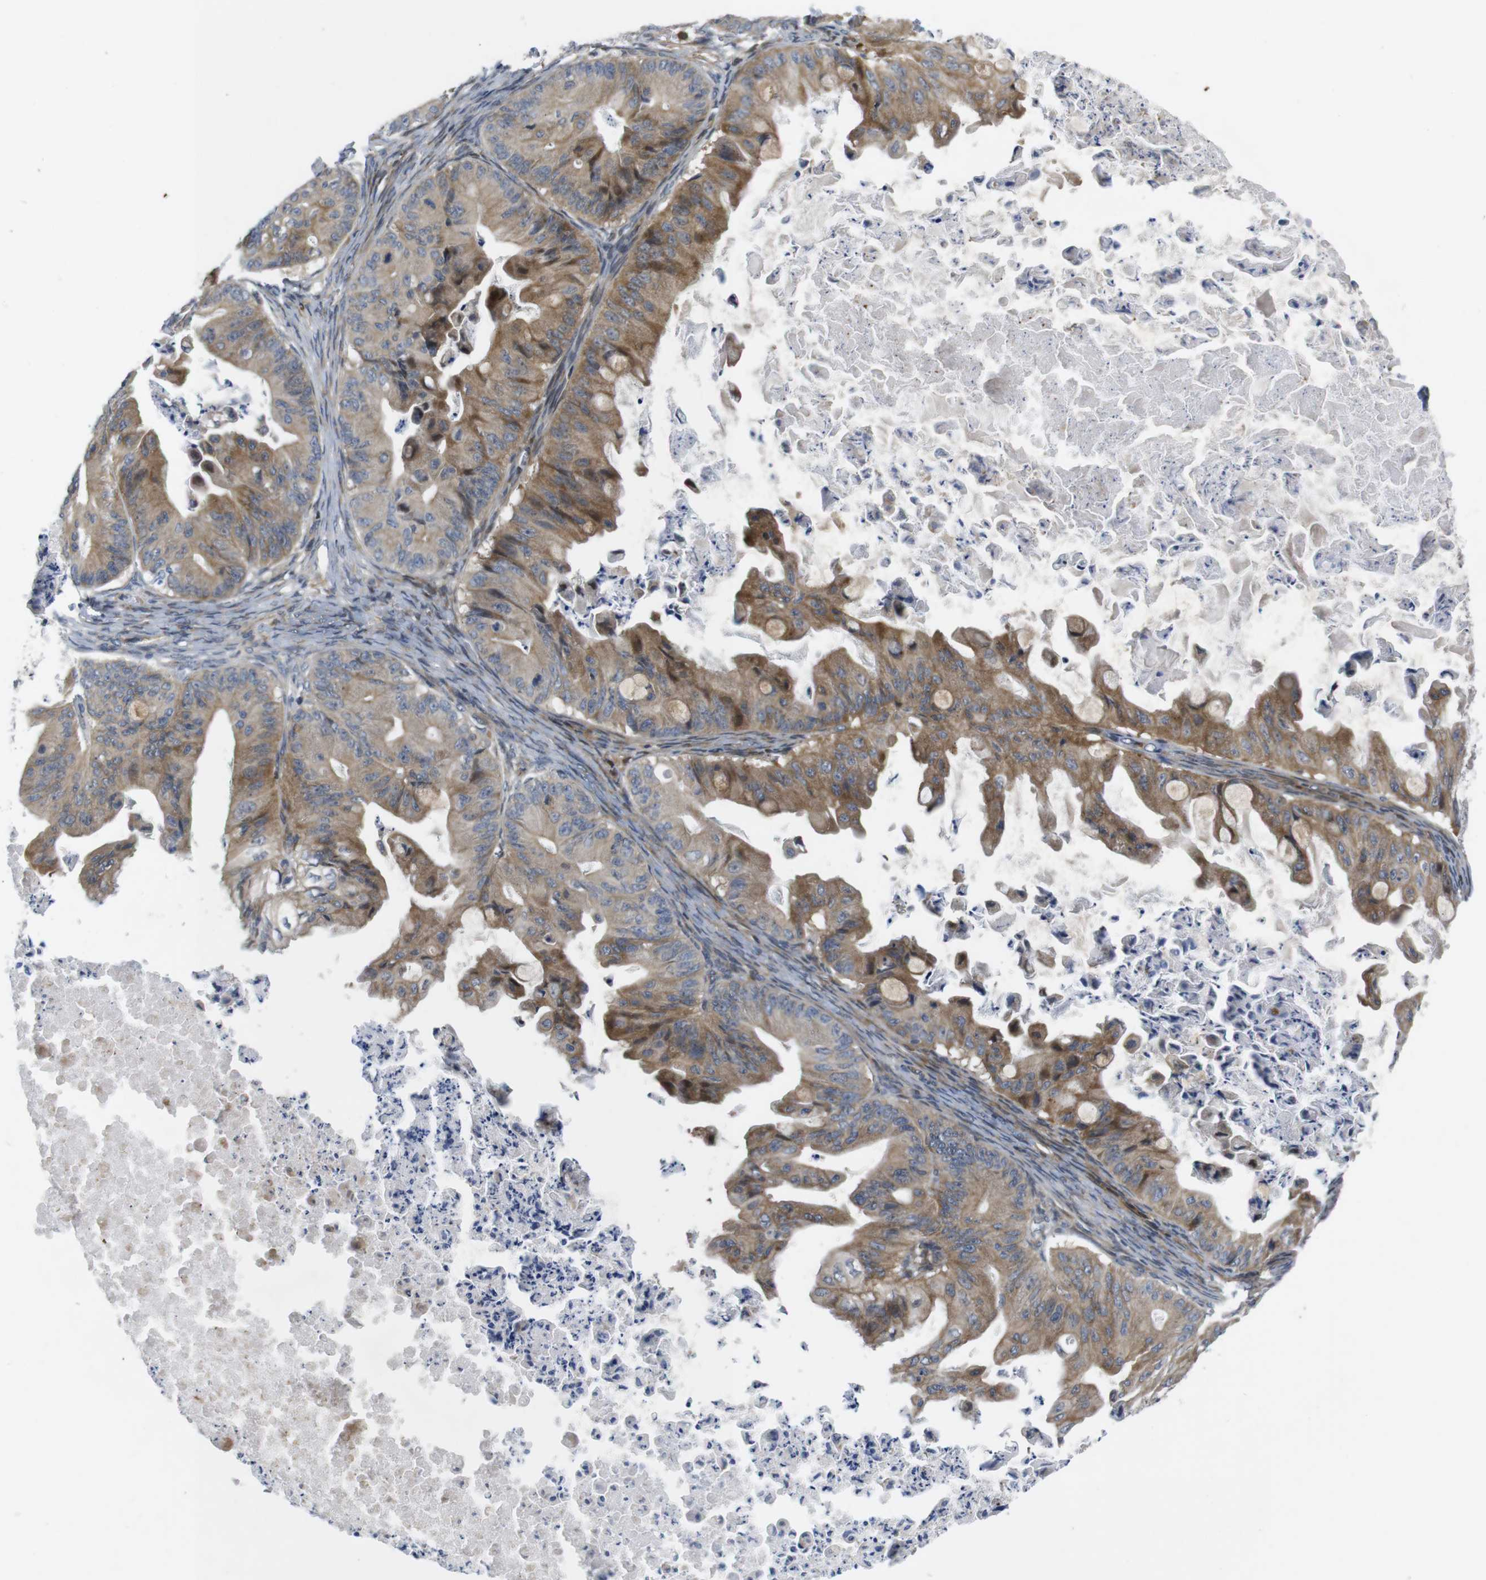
{"staining": {"intensity": "moderate", "quantity": ">75%", "location": "cytoplasmic/membranous"}, "tissue": "ovarian cancer", "cell_type": "Tumor cells", "image_type": "cancer", "snomed": [{"axis": "morphology", "description": "Cystadenocarcinoma, mucinous, NOS"}, {"axis": "topography", "description": "Ovary"}], "caption": "The micrograph demonstrates staining of mucinous cystadenocarcinoma (ovarian), revealing moderate cytoplasmic/membranous protein expression (brown color) within tumor cells.", "gene": "ROBO2", "patient": {"sex": "female", "age": 37}}